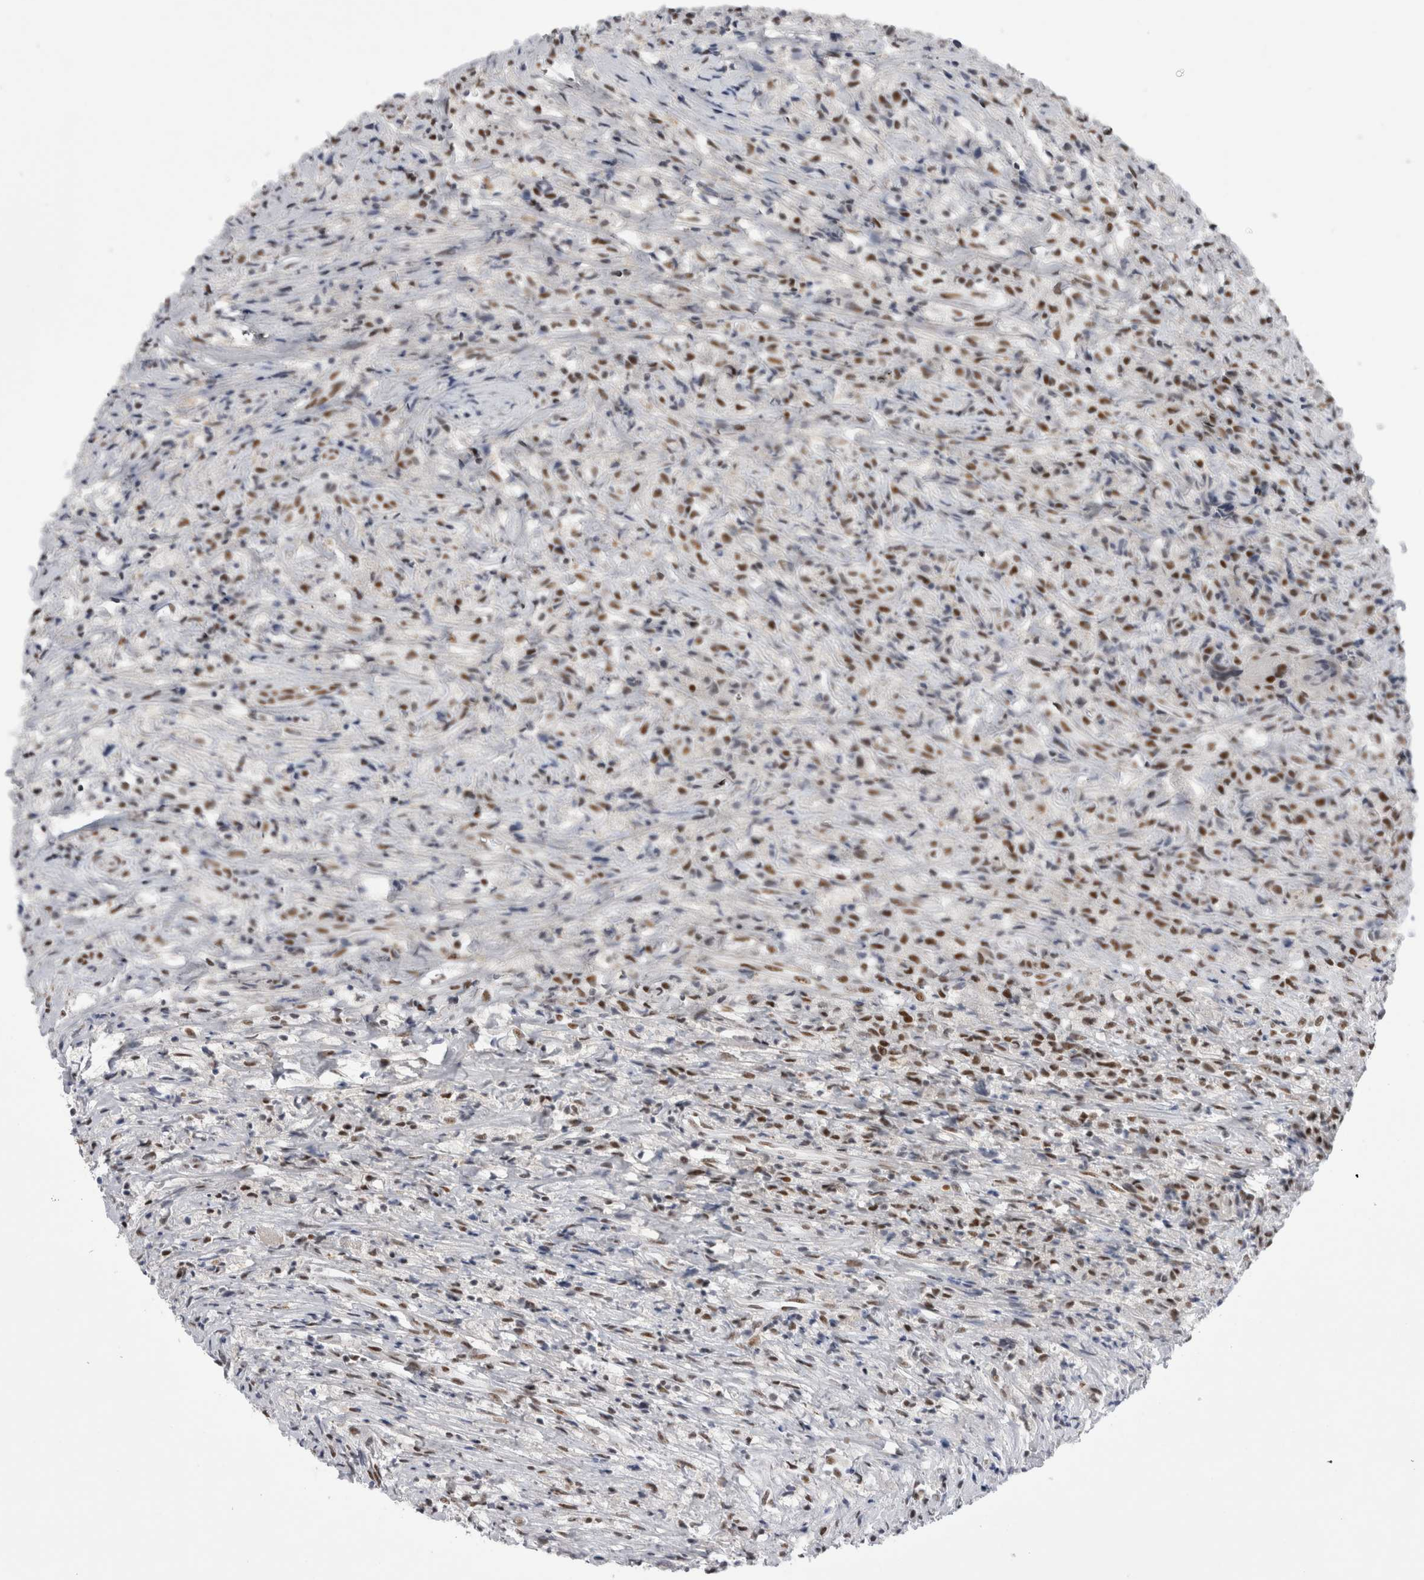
{"staining": {"intensity": "moderate", "quantity": ">75%", "location": "nuclear"}, "tissue": "testis cancer", "cell_type": "Tumor cells", "image_type": "cancer", "snomed": [{"axis": "morphology", "description": "Carcinoma, Embryonal, NOS"}, {"axis": "topography", "description": "Testis"}], "caption": "Immunohistochemistry (IHC) image of neoplastic tissue: testis cancer (embryonal carcinoma) stained using immunohistochemistry exhibits medium levels of moderate protein expression localized specifically in the nuclear of tumor cells, appearing as a nuclear brown color.", "gene": "API5", "patient": {"sex": "male", "age": 2}}